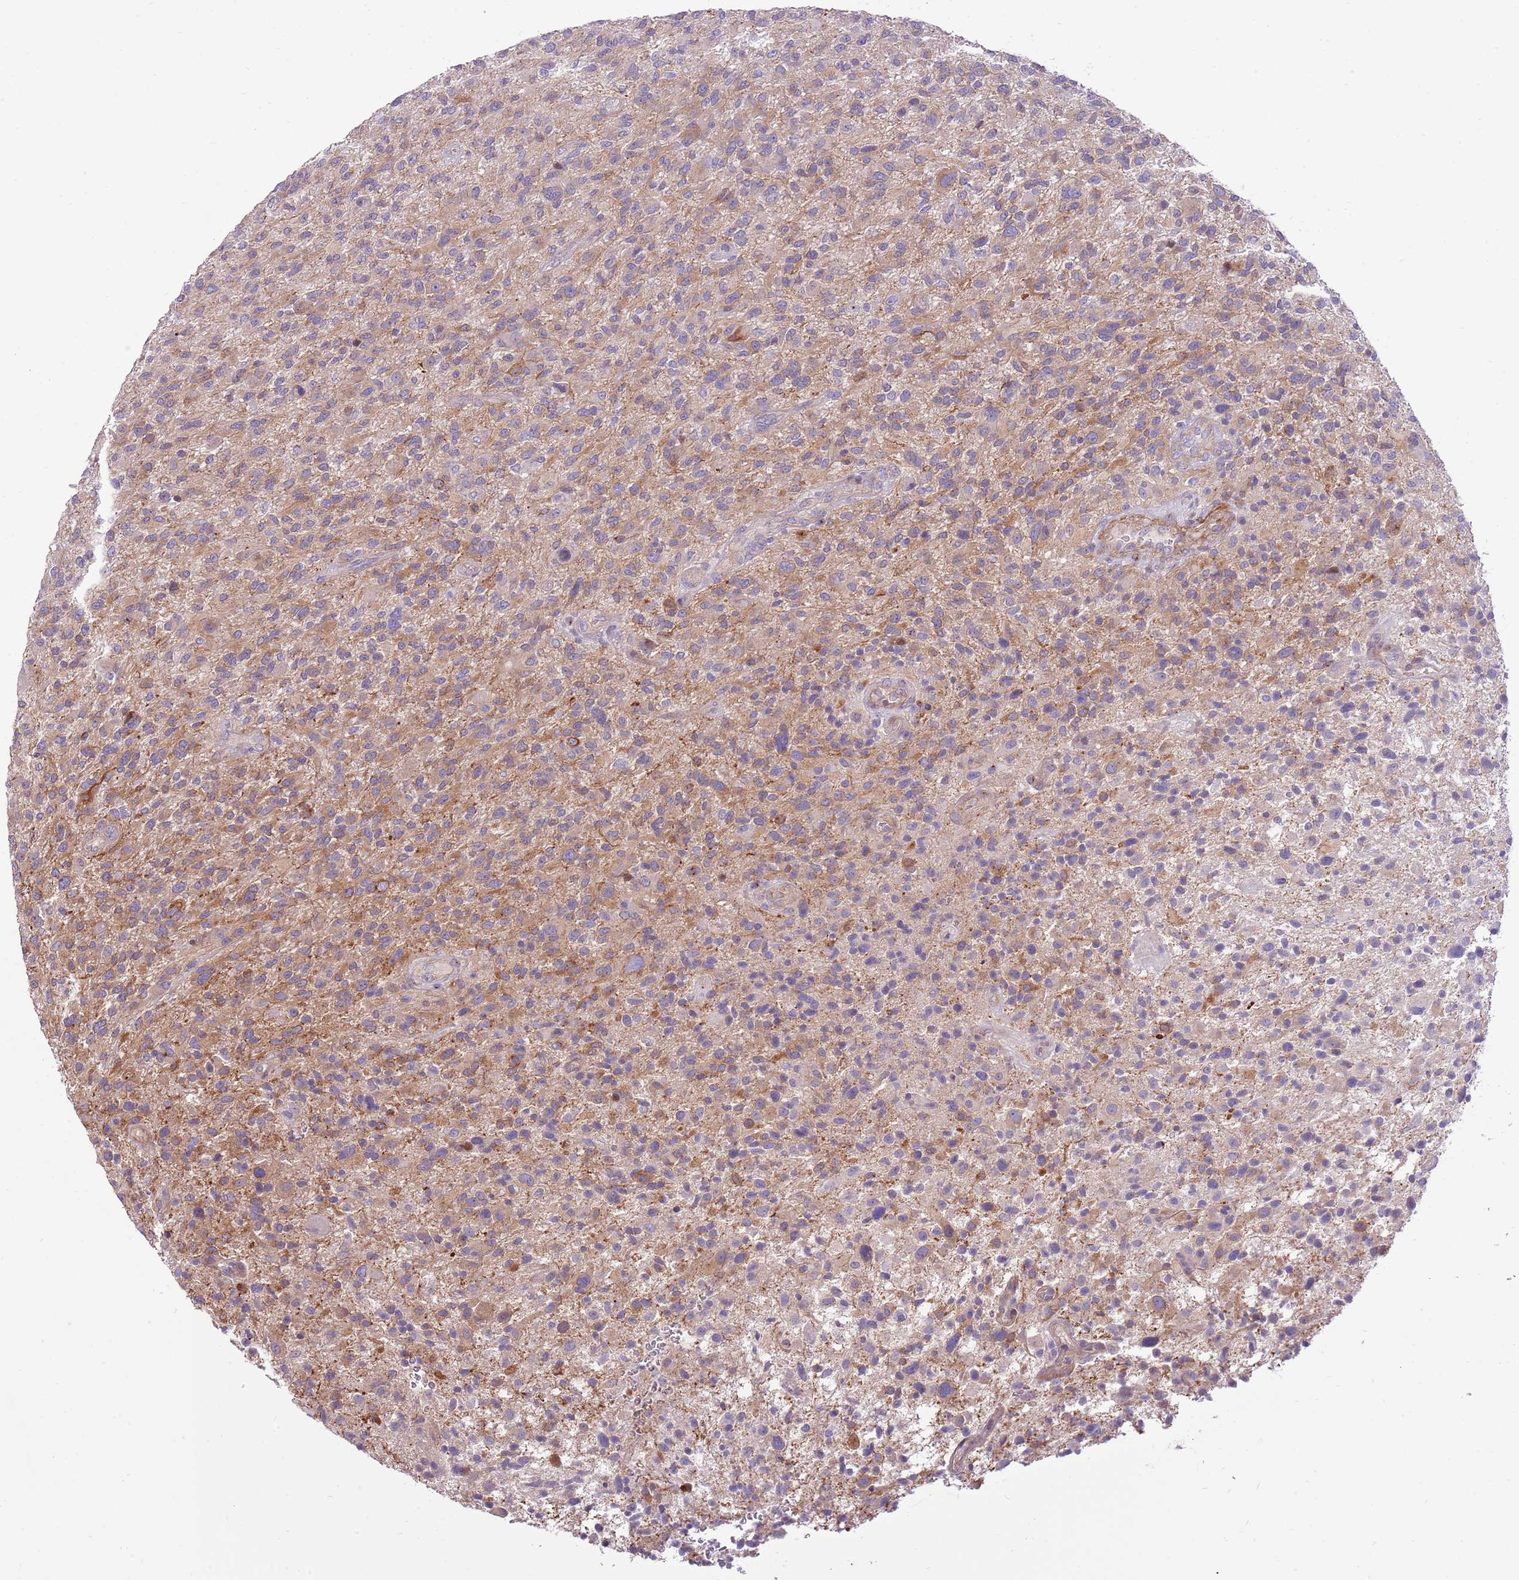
{"staining": {"intensity": "weak", "quantity": "25%-75%", "location": "cytoplasmic/membranous"}, "tissue": "glioma", "cell_type": "Tumor cells", "image_type": "cancer", "snomed": [{"axis": "morphology", "description": "Glioma, malignant, High grade"}, {"axis": "topography", "description": "Brain"}], "caption": "Approximately 25%-75% of tumor cells in glioma demonstrate weak cytoplasmic/membranous protein expression as visualized by brown immunohistochemical staining.", "gene": "ZC4H2", "patient": {"sex": "male", "age": 47}}